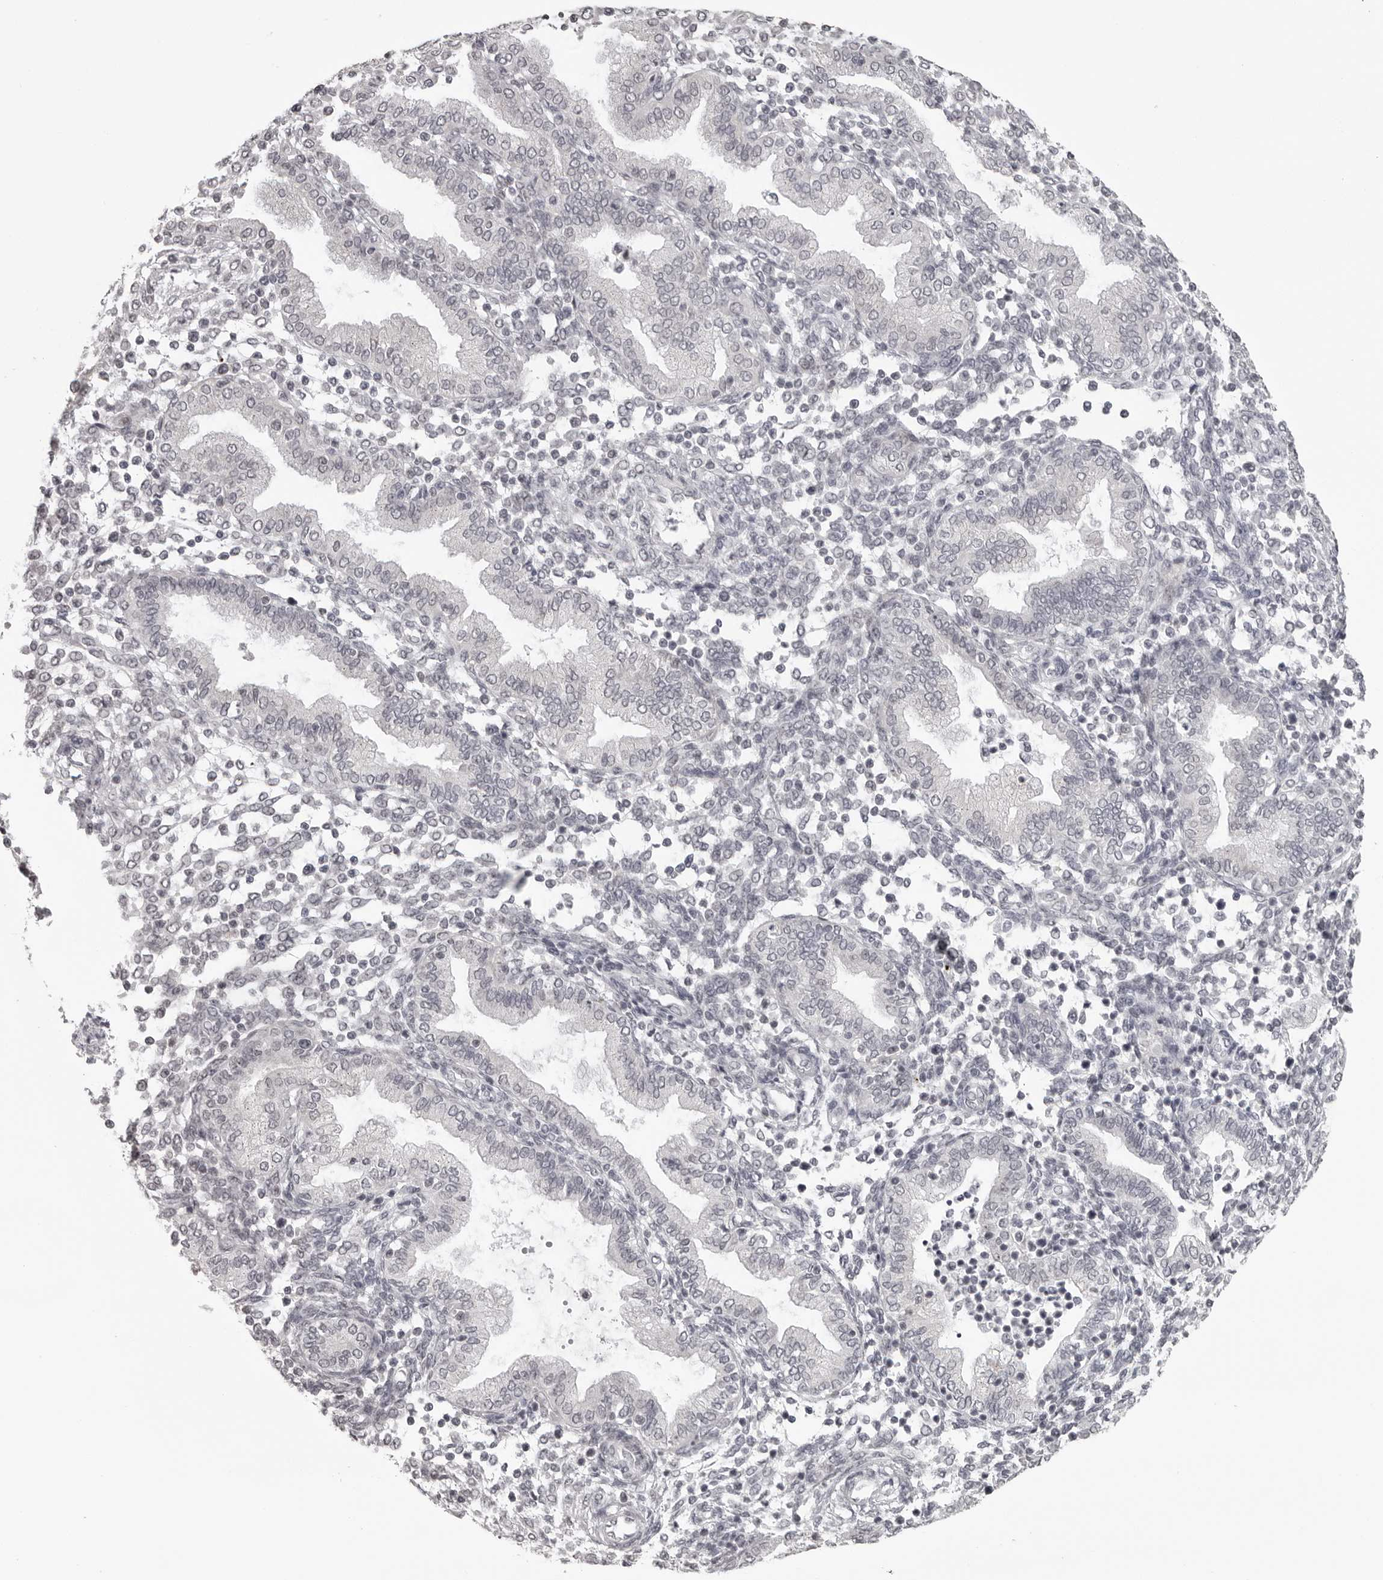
{"staining": {"intensity": "negative", "quantity": "none", "location": "none"}, "tissue": "endometrium", "cell_type": "Cells in endometrial stroma", "image_type": "normal", "snomed": [{"axis": "morphology", "description": "Normal tissue, NOS"}, {"axis": "topography", "description": "Endometrium"}], "caption": "IHC photomicrograph of unremarkable endometrium: human endometrium stained with DAB demonstrates no significant protein expression in cells in endometrial stroma.", "gene": "HELZ", "patient": {"sex": "female", "age": 53}}